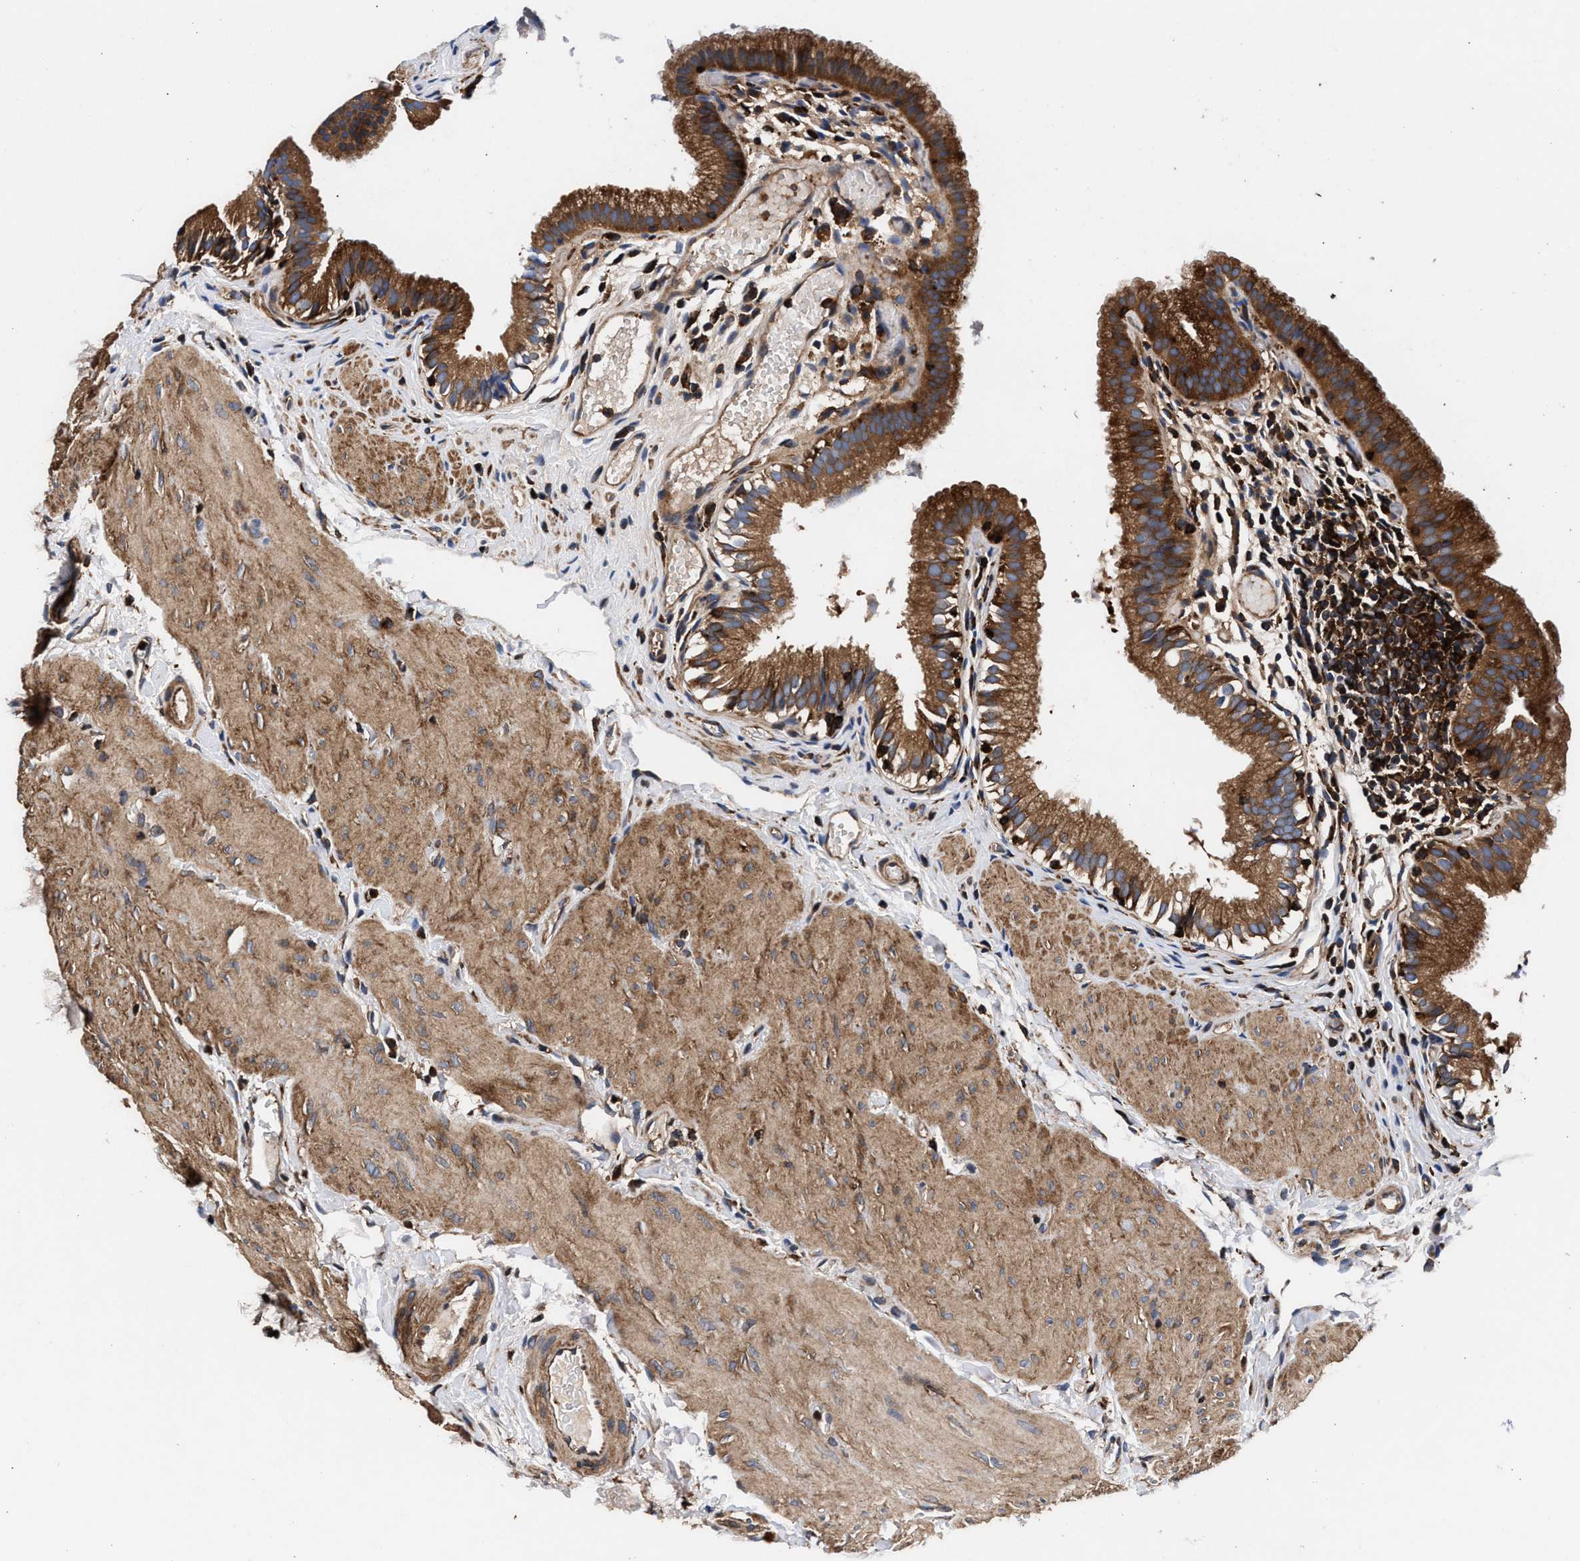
{"staining": {"intensity": "strong", "quantity": ">75%", "location": "cytoplasmic/membranous"}, "tissue": "gallbladder", "cell_type": "Glandular cells", "image_type": "normal", "snomed": [{"axis": "morphology", "description": "Normal tissue, NOS"}, {"axis": "topography", "description": "Gallbladder"}], "caption": "An image of human gallbladder stained for a protein shows strong cytoplasmic/membranous brown staining in glandular cells. Nuclei are stained in blue.", "gene": "ENSG00000286112", "patient": {"sex": "female", "age": 26}}